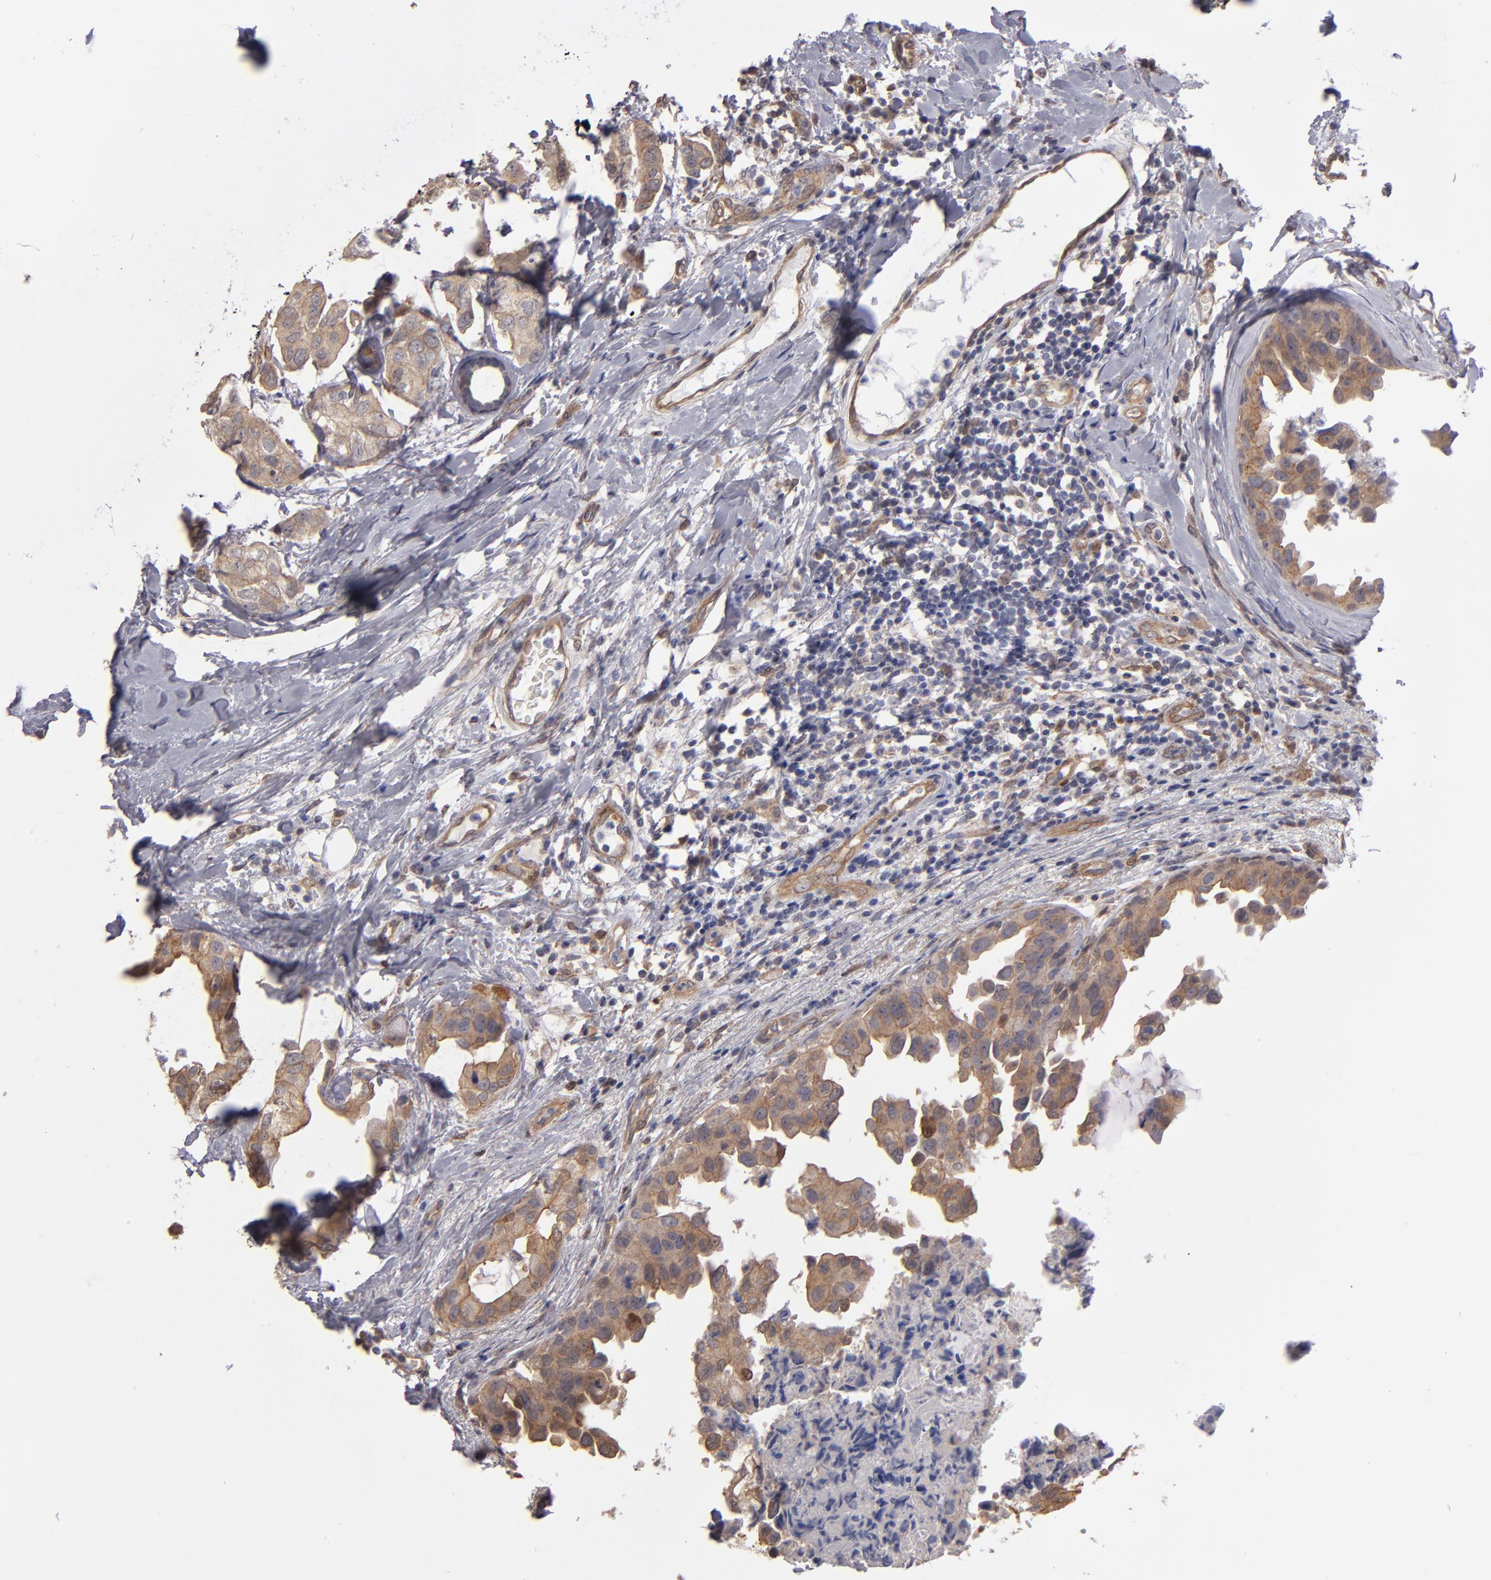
{"staining": {"intensity": "moderate", "quantity": ">75%", "location": "cytoplasmic/membranous"}, "tissue": "breast cancer", "cell_type": "Tumor cells", "image_type": "cancer", "snomed": [{"axis": "morphology", "description": "Duct carcinoma"}, {"axis": "topography", "description": "Breast"}], "caption": "Immunohistochemistry (IHC) (DAB) staining of human breast cancer shows moderate cytoplasmic/membranous protein positivity in approximately >75% of tumor cells.", "gene": "NDRG2", "patient": {"sex": "female", "age": 40}}